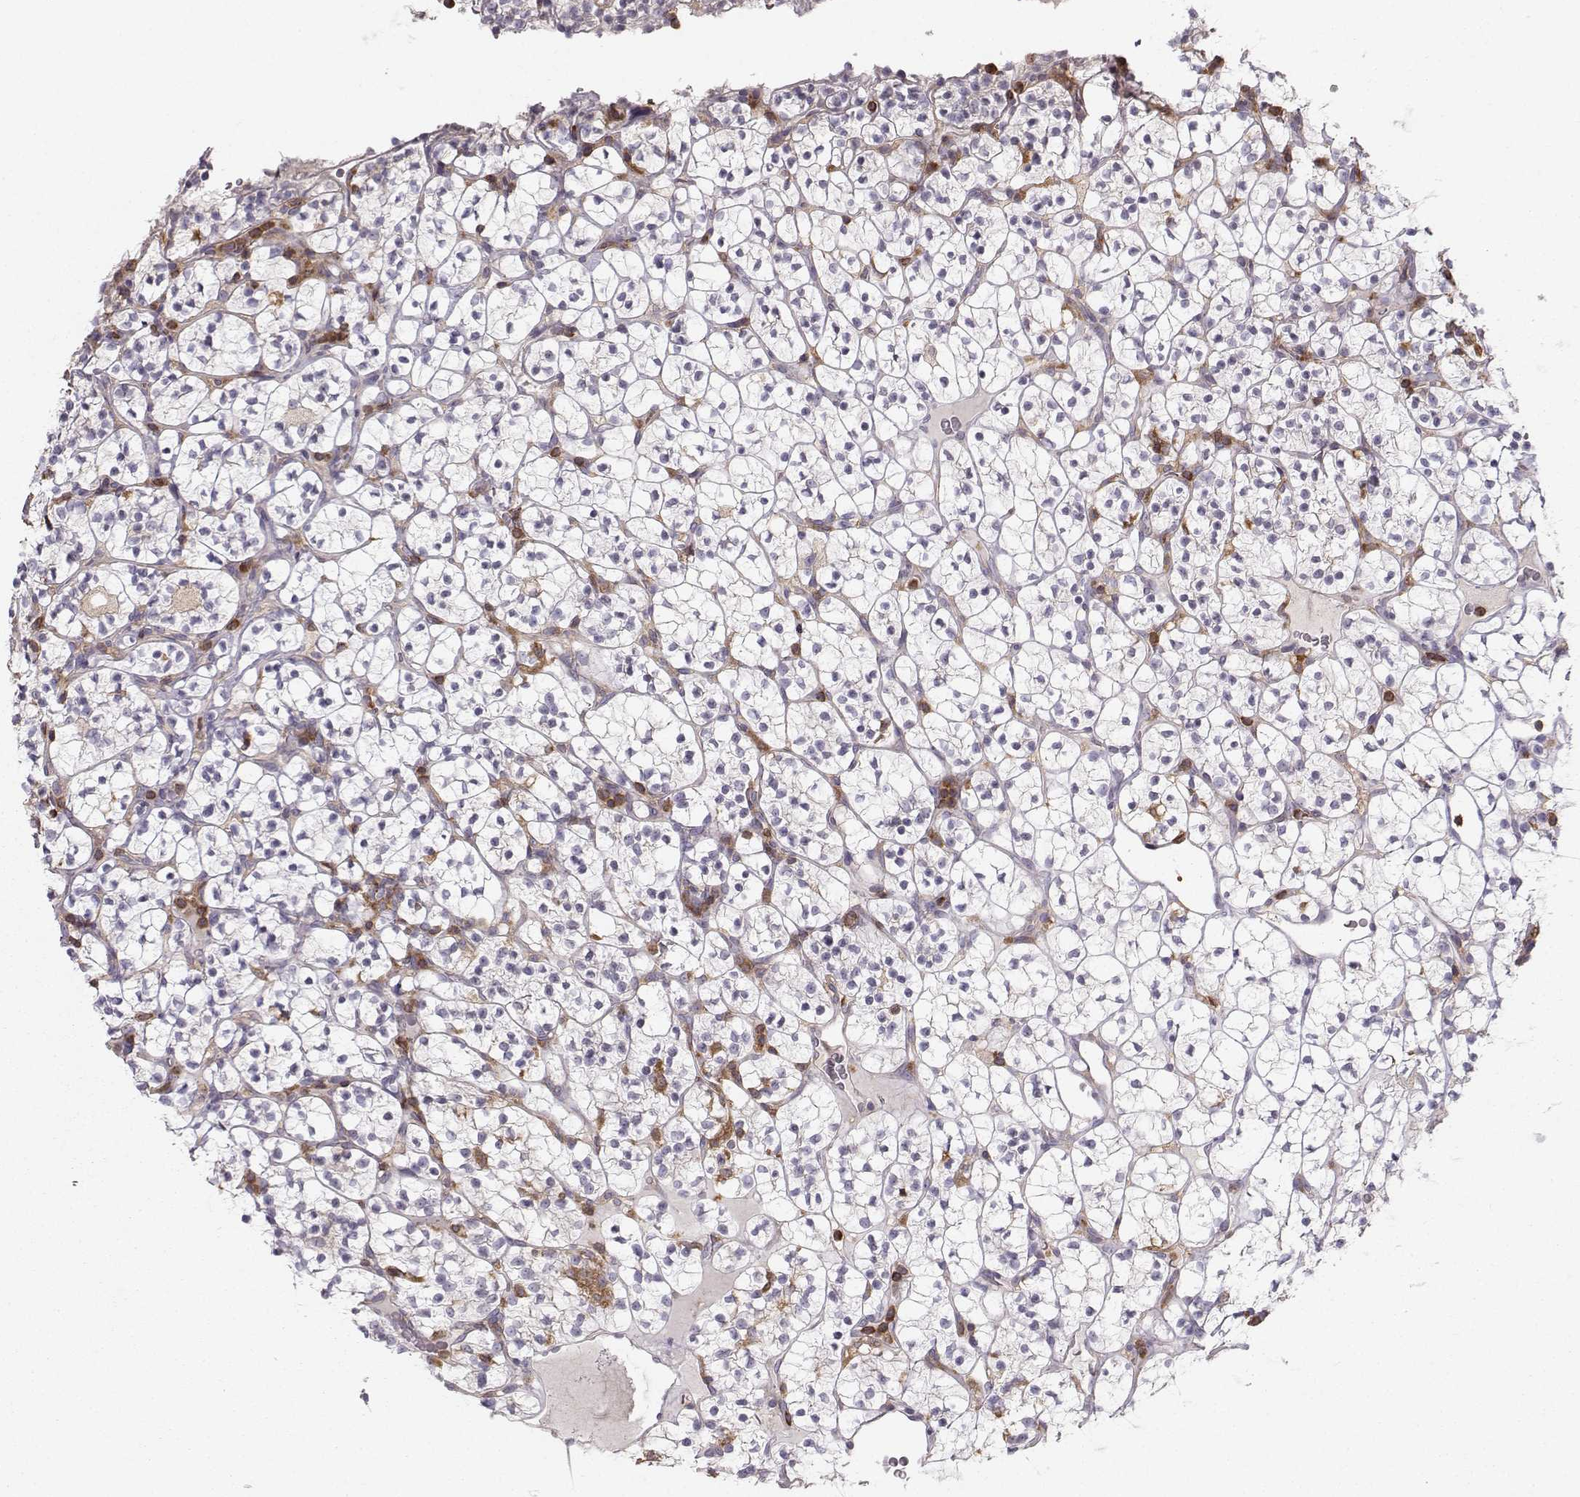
{"staining": {"intensity": "negative", "quantity": "none", "location": "none"}, "tissue": "renal cancer", "cell_type": "Tumor cells", "image_type": "cancer", "snomed": [{"axis": "morphology", "description": "Adenocarcinoma, NOS"}, {"axis": "topography", "description": "Kidney"}], "caption": "The image displays no significant staining in tumor cells of renal adenocarcinoma. Brightfield microscopy of immunohistochemistry stained with DAB (3,3'-diaminobenzidine) (brown) and hematoxylin (blue), captured at high magnification.", "gene": "ZBTB32", "patient": {"sex": "female", "age": 89}}